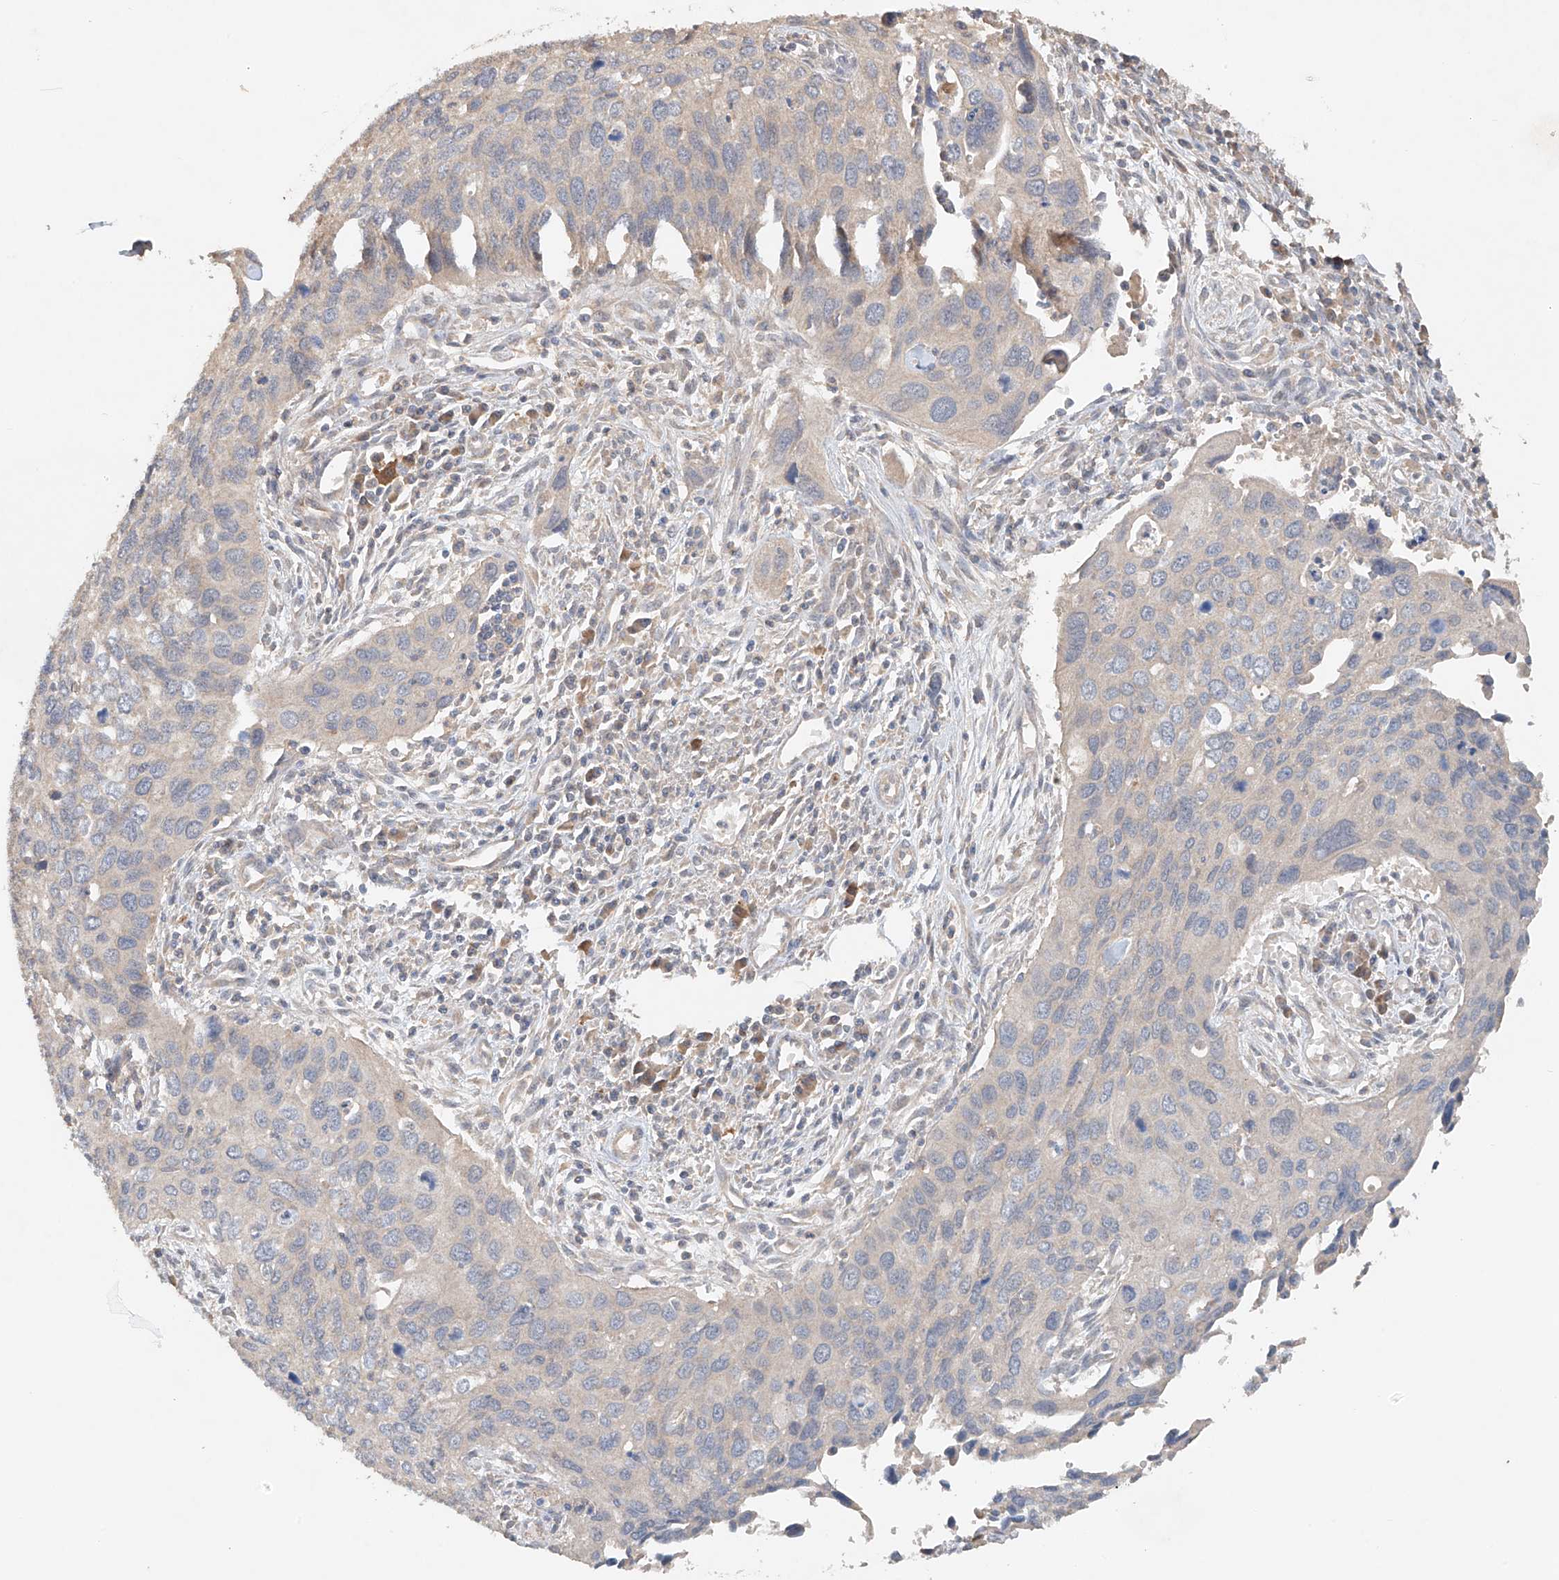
{"staining": {"intensity": "negative", "quantity": "none", "location": "none"}, "tissue": "cervical cancer", "cell_type": "Tumor cells", "image_type": "cancer", "snomed": [{"axis": "morphology", "description": "Squamous cell carcinoma, NOS"}, {"axis": "topography", "description": "Cervix"}], "caption": "Tumor cells are negative for protein expression in human cervical cancer (squamous cell carcinoma).", "gene": "GNB1L", "patient": {"sex": "female", "age": 55}}